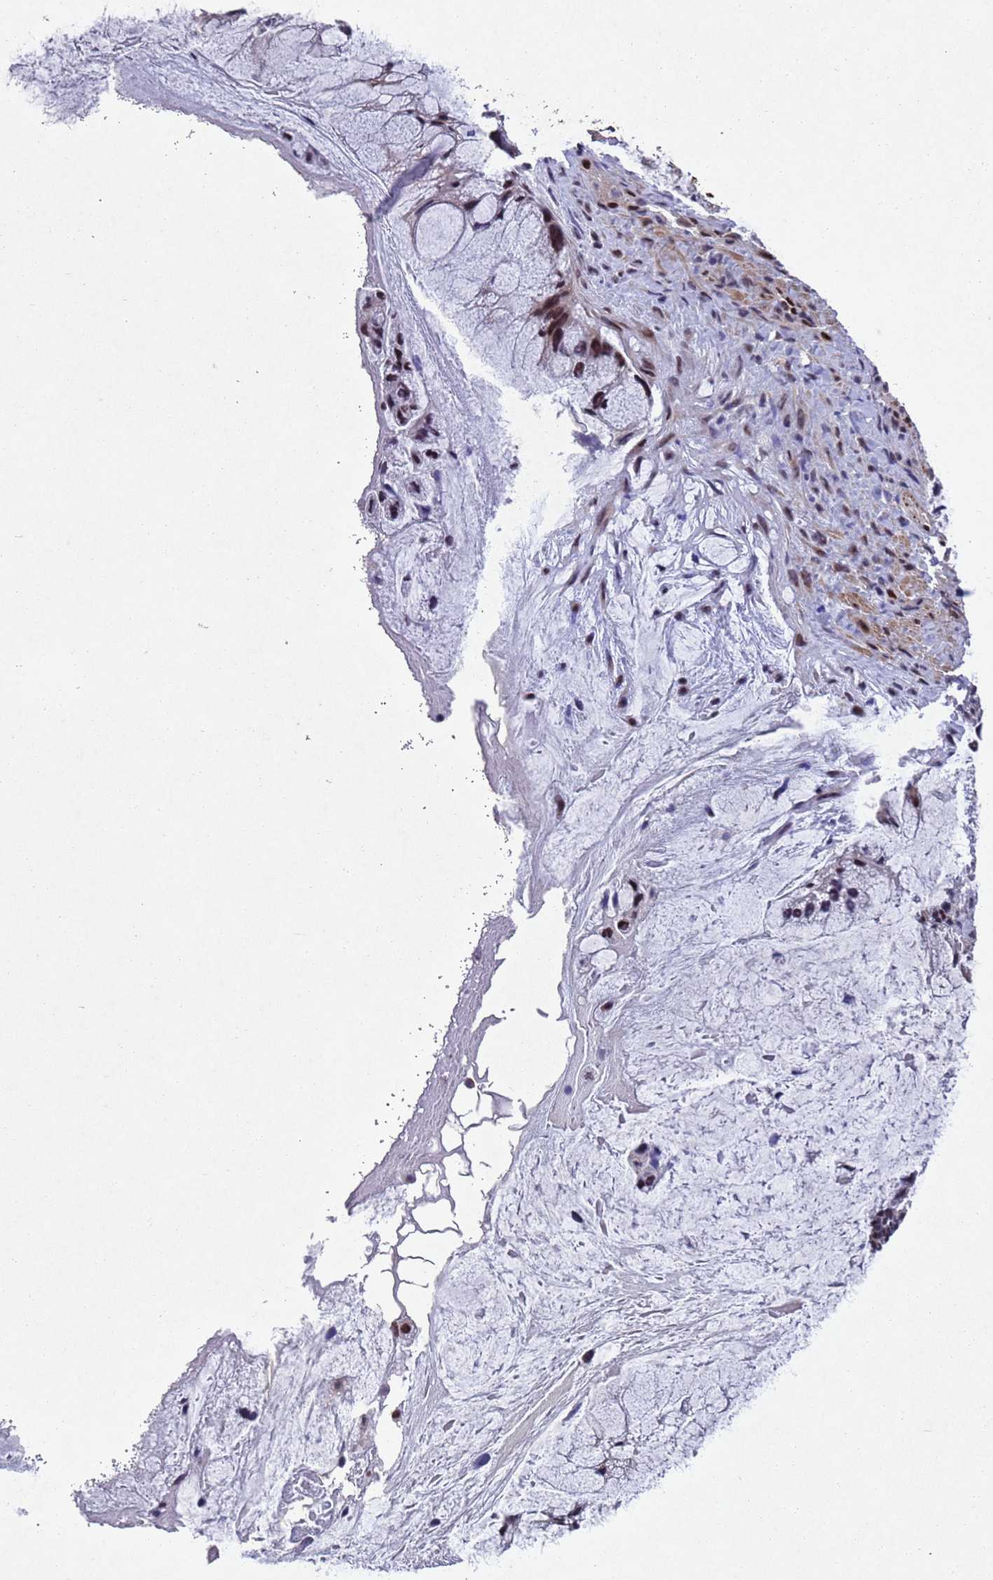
{"staining": {"intensity": "moderate", "quantity": ">75%", "location": "nuclear"}, "tissue": "ovarian cancer", "cell_type": "Tumor cells", "image_type": "cancer", "snomed": [{"axis": "morphology", "description": "Cystadenocarcinoma, mucinous, NOS"}, {"axis": "topography", "description": "Ovary"}], "caption": "Brown immunohistochemical staining in ovarian cancer (mucinous cystadenocarcinoma) exhibits moderate nuclear expression in approximately >75% of tumor cells.", "gene": "TBK1", "patient": {"sex": "female", "age": 37}}